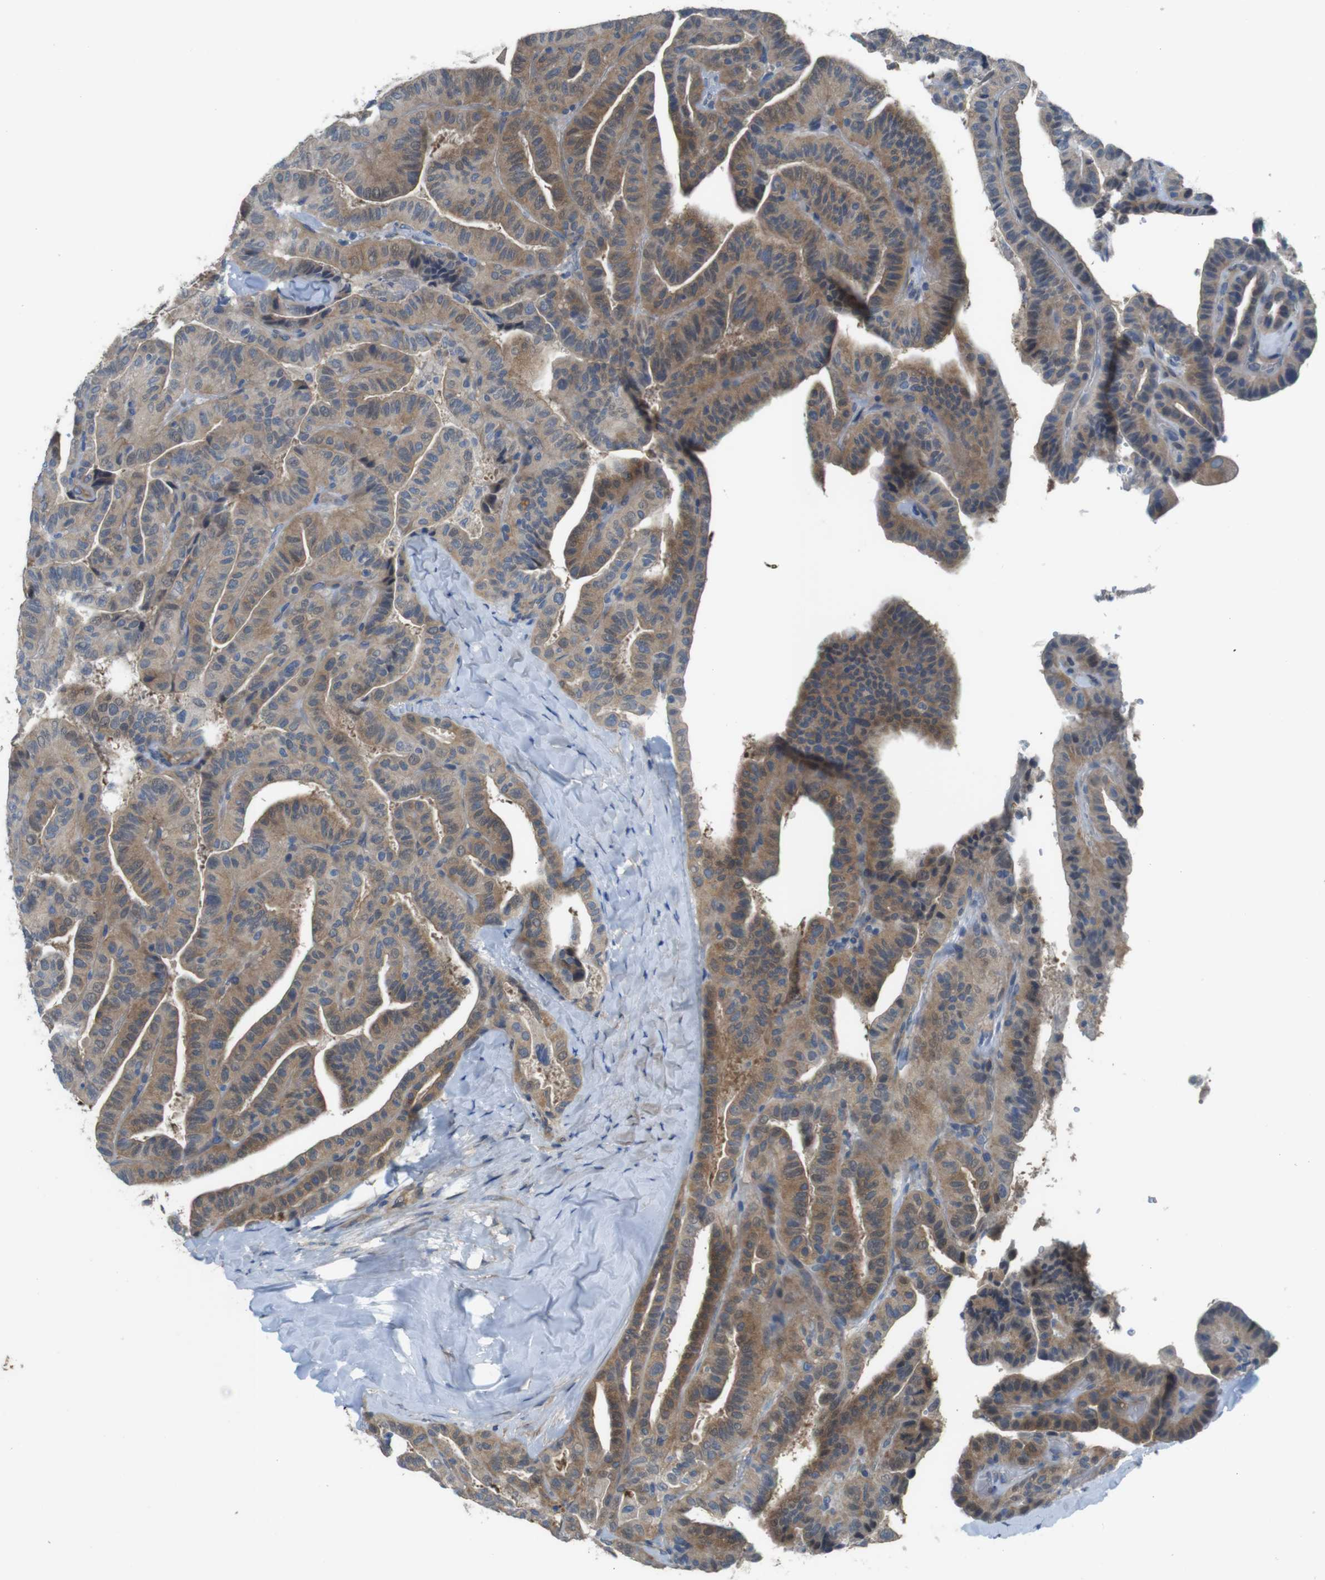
{"staining": {"intensity": "moderate", "quantity": "25%-75%", "location": "cytoplasmic/membranous"}, "tissue": "thyroid cancer", "cell_type": "Tumor cells", "image_type": "cancer", "snomed": [{"axis": "morphology", "description": "Papillary adenocarcinoma, NOS"}, {"axis": "topography", "description": "Thyroid gland"}], "caption": "Immunohistochemistry histopathology image of human thyroid papillary adenocarcinoma stained for a protein (brown), which shows medium levels of moderate cytoplasmic/membranous expression in approximately 25%-75% of tumor cells.", "gene": "ABHD15", "patient": {"sex": "male", "age": 77}}